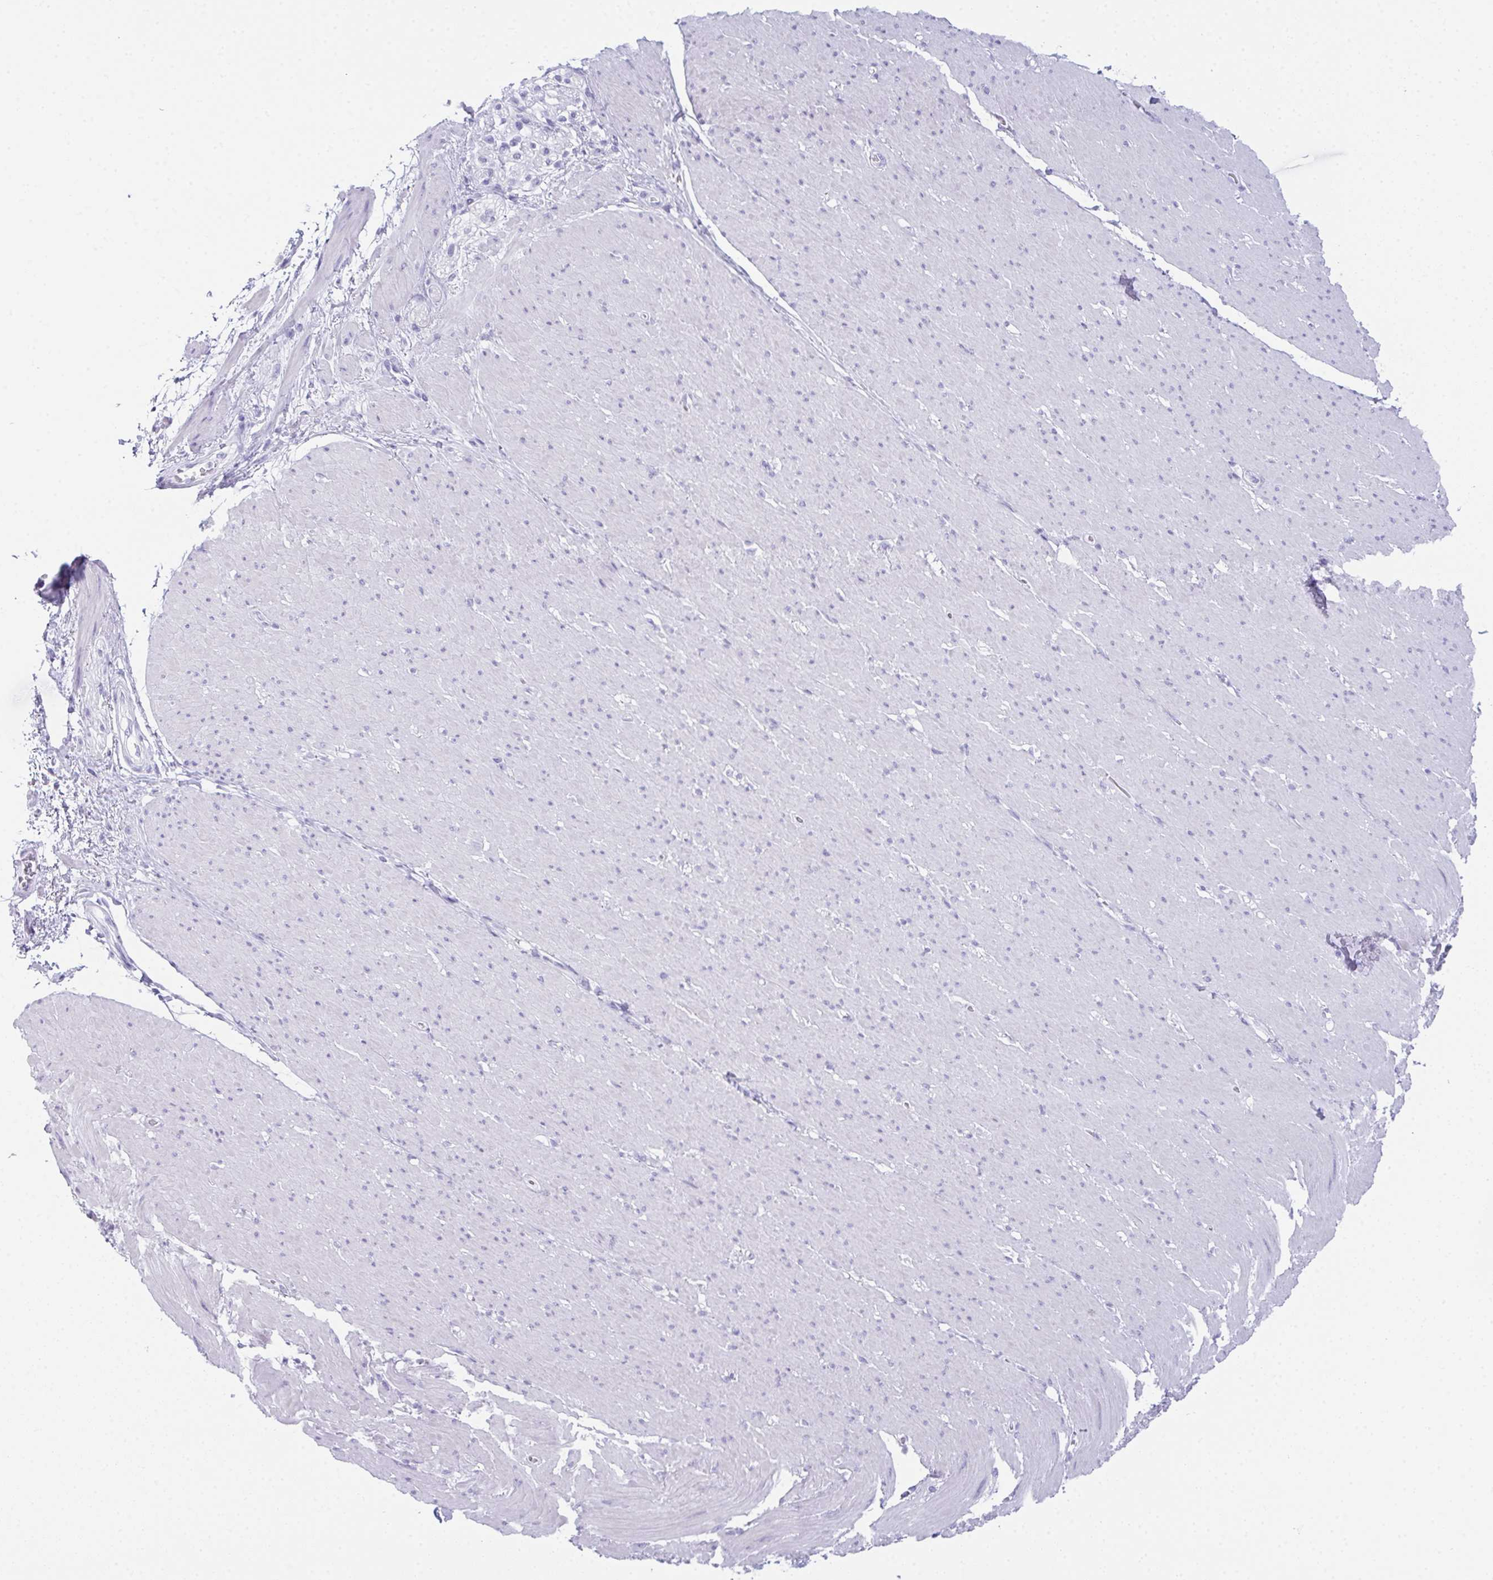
{"staining": {"intensity": "negative", "quantity": "none", "location": "none"}, "tissue": "smooth muscle", "cell_type": "Smooth muscle cells", "image_type": "normal", "snomed": [{"axis": "morphology", "description": "Normal tissue, NOS"}, {"axis": "topography", "description": "Smooth muscle"}, {"axis": "topography", "description": "Rectum"}], "caption": "Micrograph shows no protein expression in smooth muscle cells of benign smooth muscle. (Brightfield microscopy of DAB (3,3'-diaminobenzidine) immunohistochemistry (IHC) at high magnification).", "gene": "TEX19", "patient": {"sex": "male", "age": 53}}